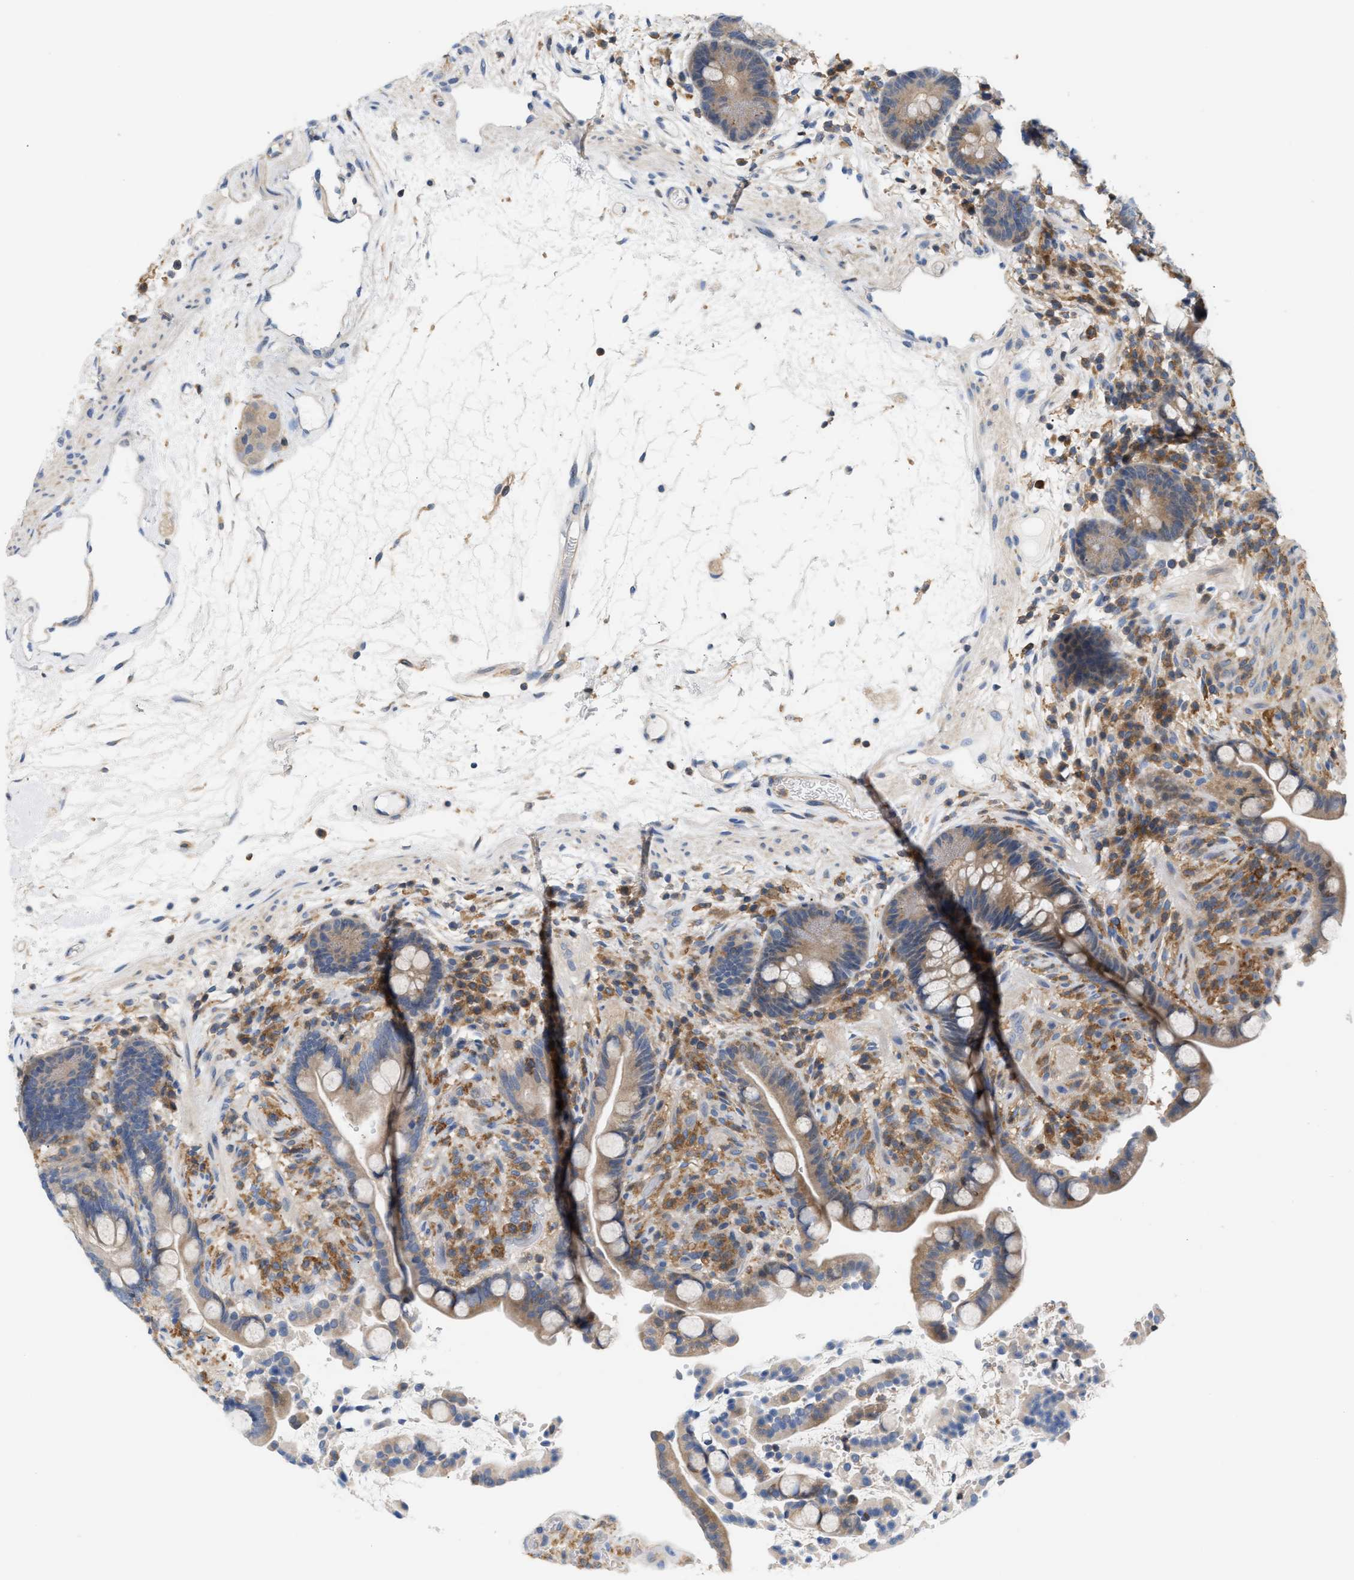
{"staining": {"intensity": "weak", "quantity": ">75%", "location": "cytoplasmic/membranous"}, "tissue": "colon", "cell_type": "Endothelial cells", "image_type": "normal", "snomed": [{"axis": "morphology", "description": "Normal tissue, NOS"}, {"axis": "topography", "description": "Colon"}], "caption": "This is an image of IHC staining of unremarkable colon, which shows weak staining in the cytoplasmic/membranous of endothelial cells.", "gene": "DBNL", "patient": {"sex": "male", "age": 73}}